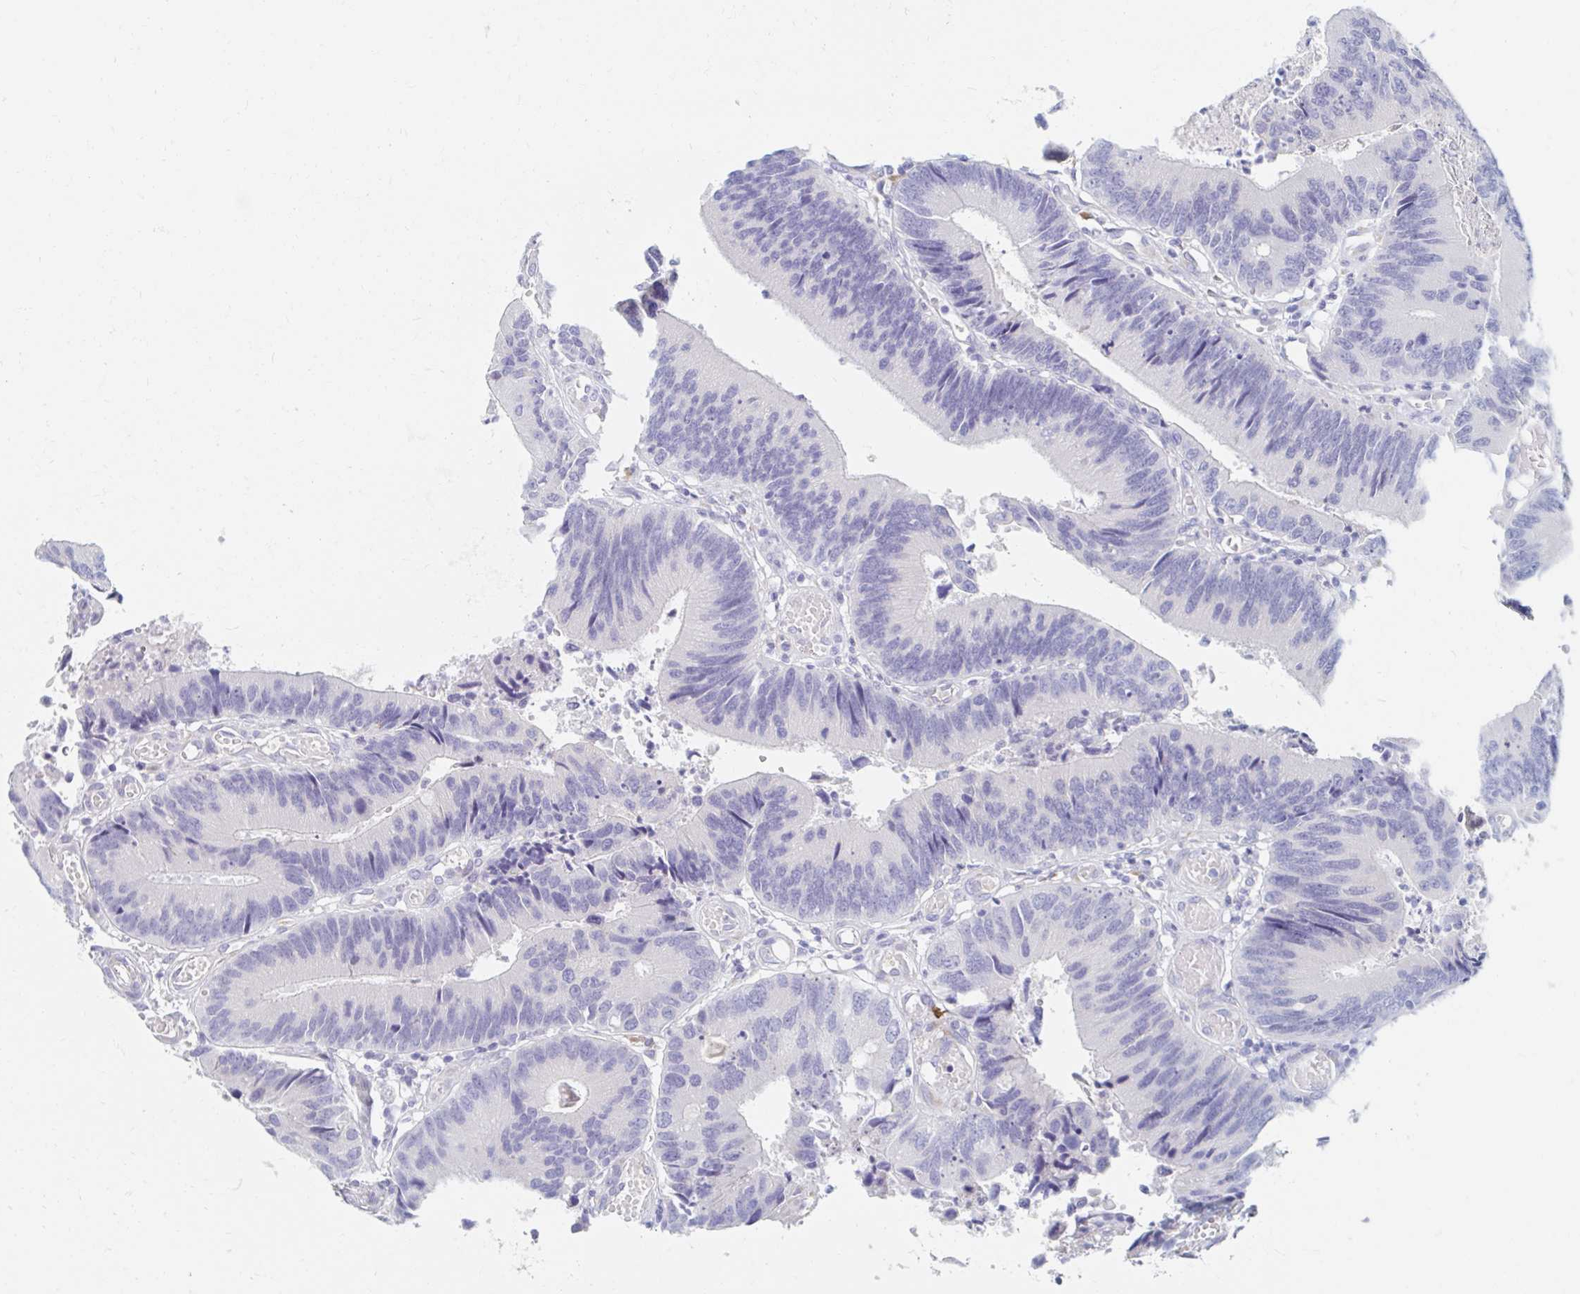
{"staining": {"intensity": "negative", "quantity": "none", "location": "none"}, "tissue": "colorectal cancer", "cell_type": "Tumor cells", "image_type": "cancer", "snomed": [{"axis": "morphology", "description": "Adenocarcinoma, NOS"}, {"axis": "topography", "description": "Colon"}], "caption": "A micrograph of human colorectal cancer (adenocarcinoma) is negative for staining in tumor cells.", "gene": "MYLK2", "patient": {"sex": "female", "age": 67}}